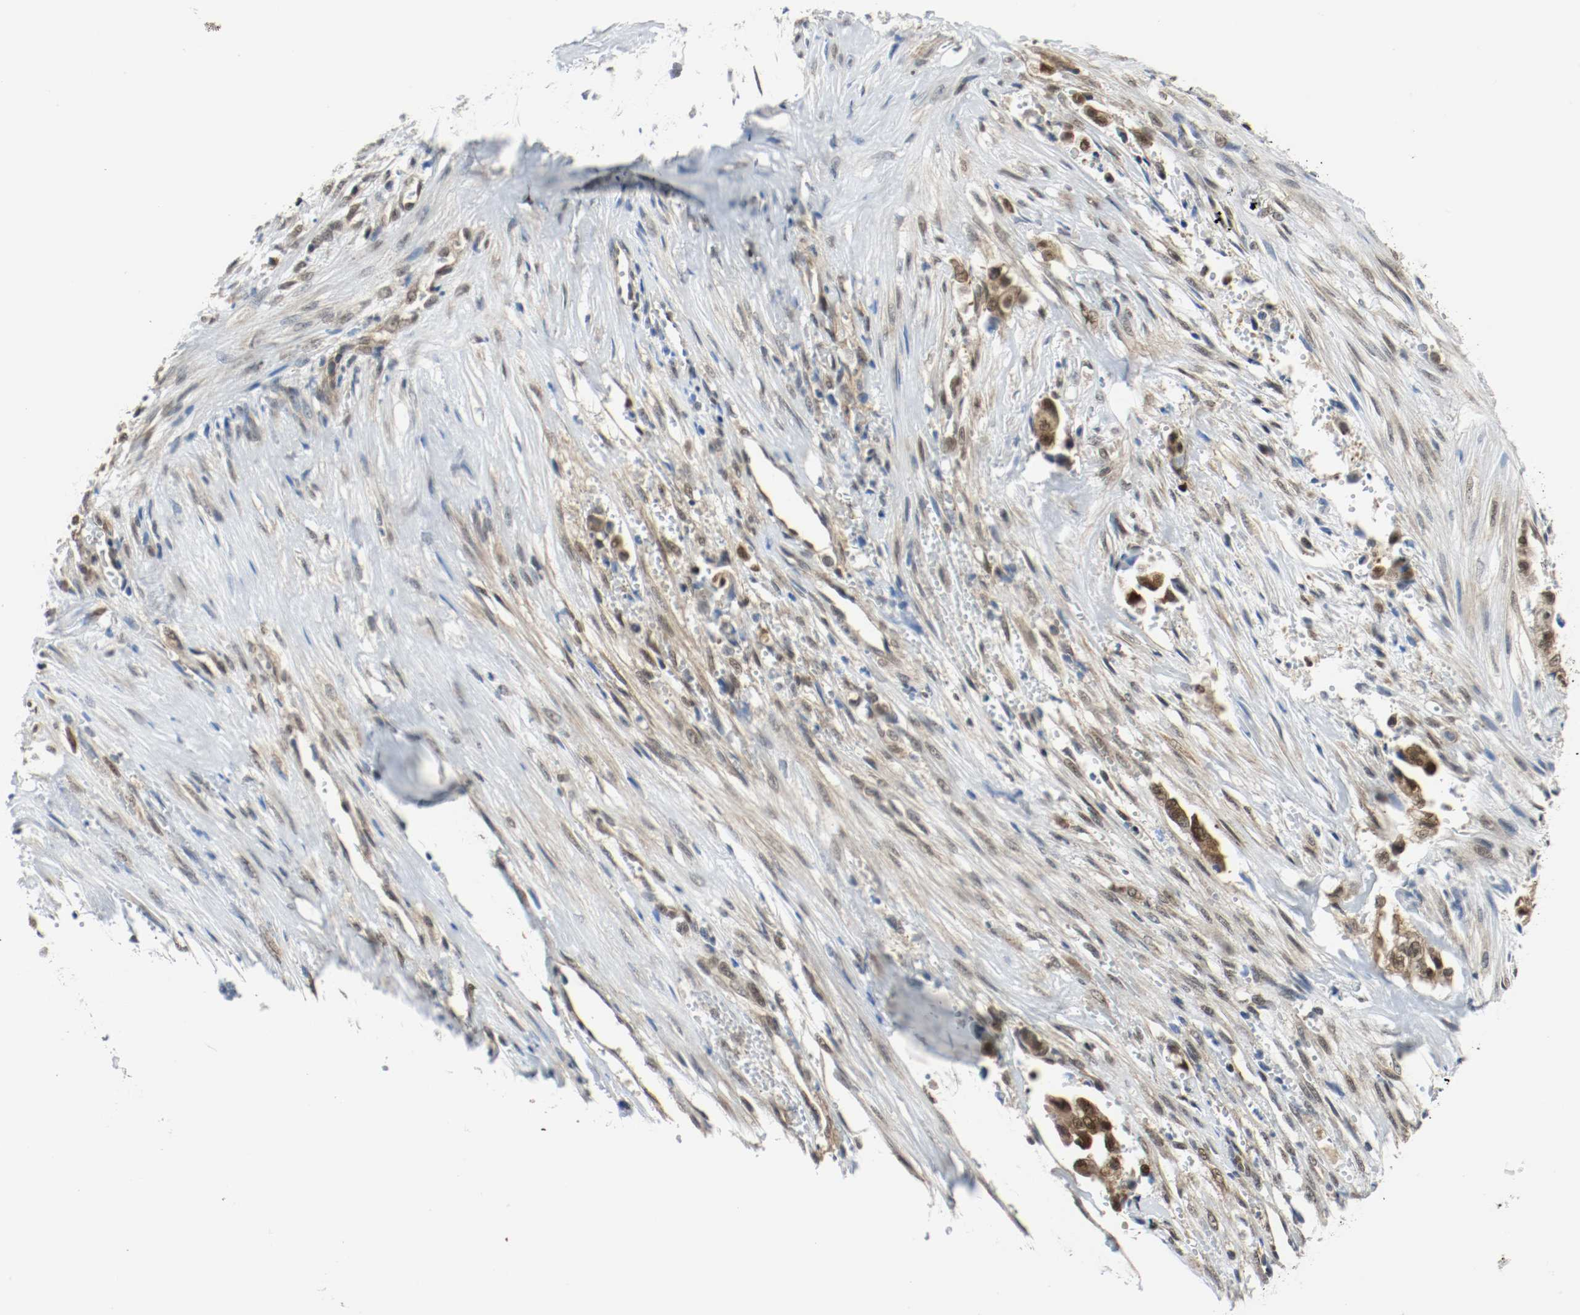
{"staining": {"intensity": "moderate", "quantity": ">75%", "location": "cytoplasmic/membranous,nuclear"}, "tissue": "liver cancer", "cell_type": "Tumor cells", "image_type": "cancer", "snomed": [{"axis": "morphology", "description": "Cholangiocarcinoma"}, {"axis": "topography", "description": "Liver"}], "caption": "A medium amount of moderate cytoplasmic/membranous and nuclear positivity is seen in approximately >75% of tumor cells in liver cholangiocarcinoma tissue. (Brightfield microscopy of DAB IHC at high magnification).", "gene": "PPME1", "patient": {"sex": "female", "age": 70}}